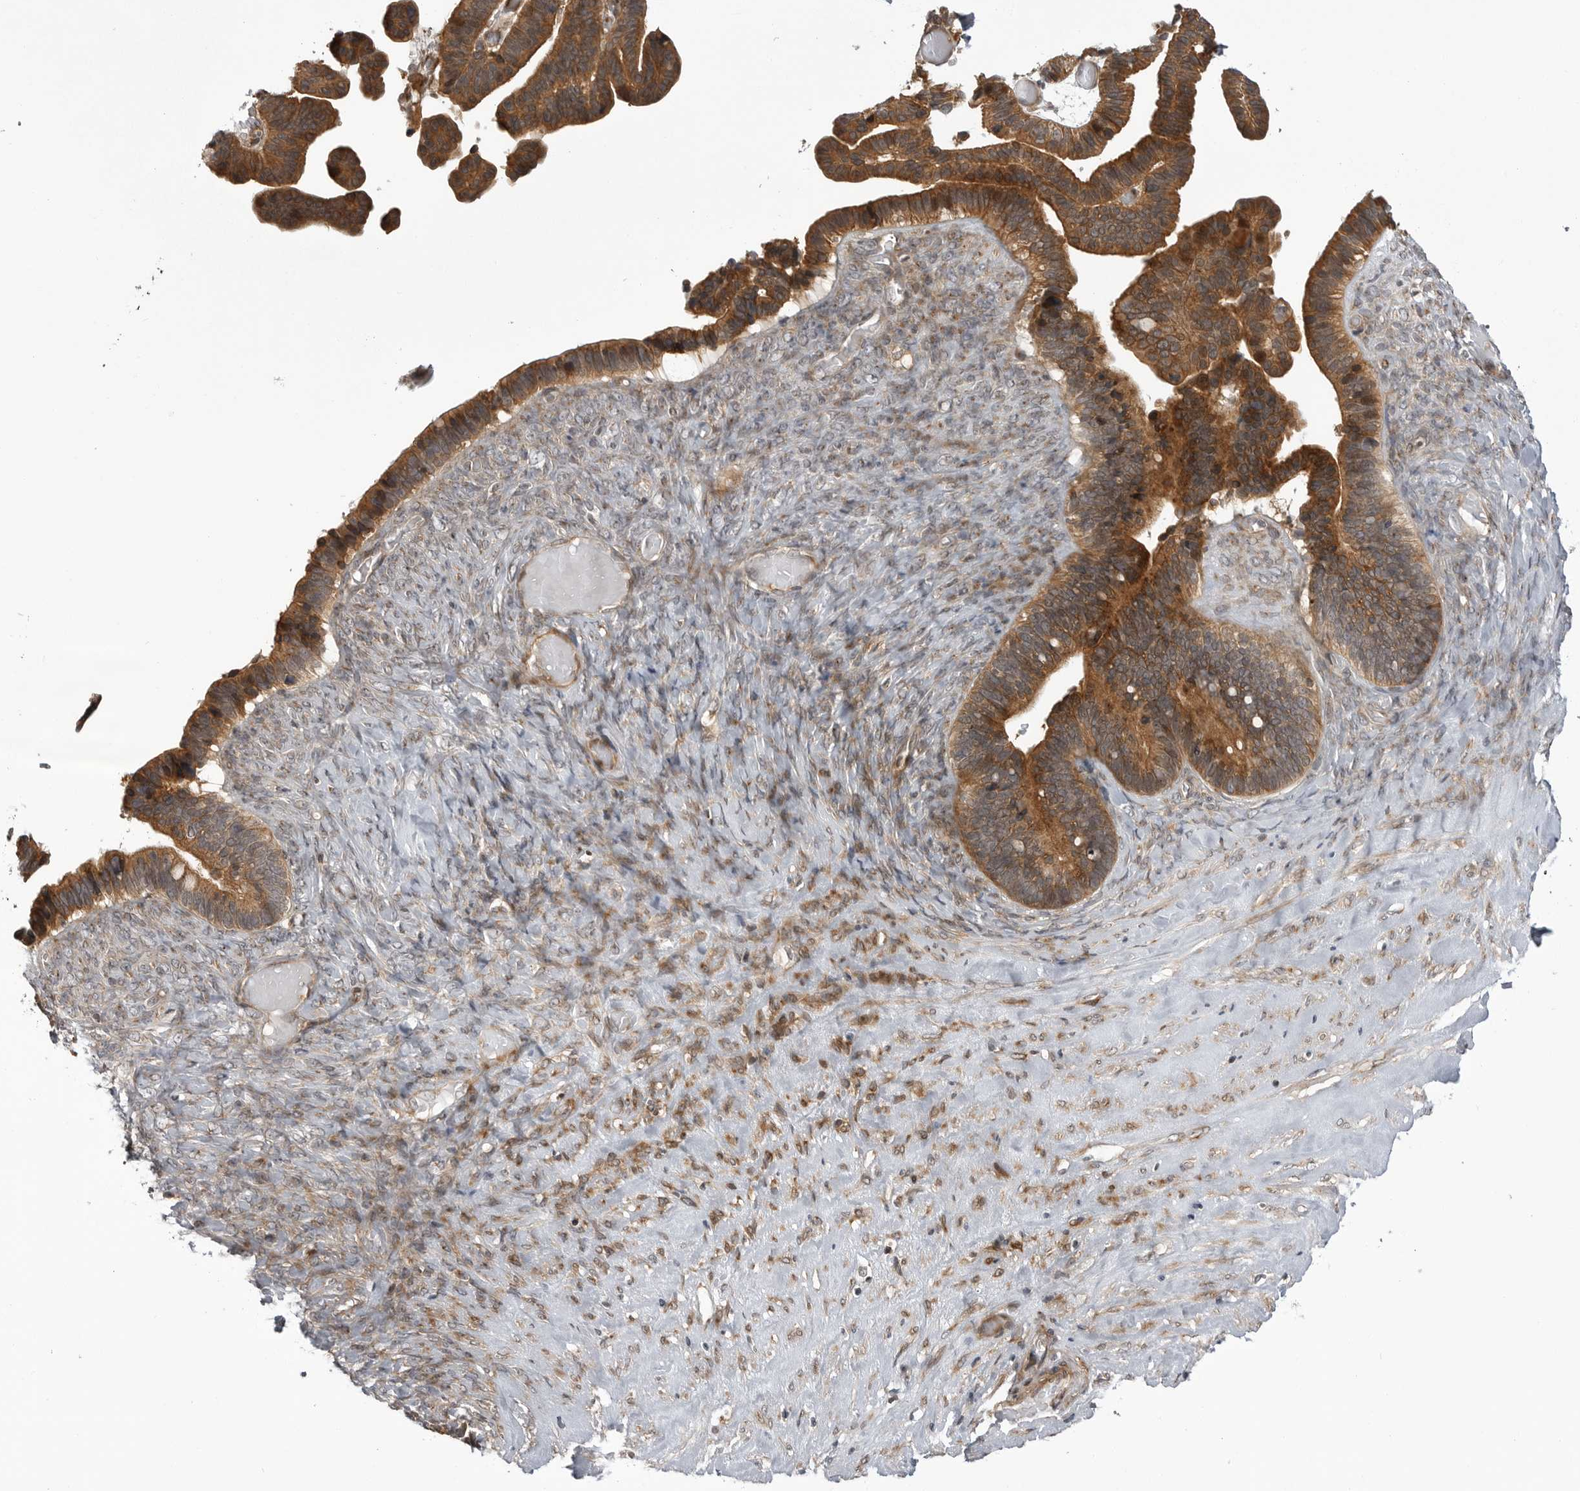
{"staining": {"intensity": "moderate", "quantity": ">75%", "location": "cytoplasmic/membranous"}, "tissue": "ovarian cancer", "cell_type": "Tumor cells", "image_type": "cancer", "snomed": [{"axis": "morphology", "description": "Cystadenocarcinoma, serous, NOS"}, {"axis": "topography", "description": "Ovary"}], "caption": "Brown immunohistochemical staining in human ovarian serous cystadenocarcinoma displays moderate cytoplasmic/membranous expression in about >75% of tumor cells. (IHC, brightfield microscopy, high magnification).", "gene": "LRRC45", "patient": {"sex": "female", "age": 56}}